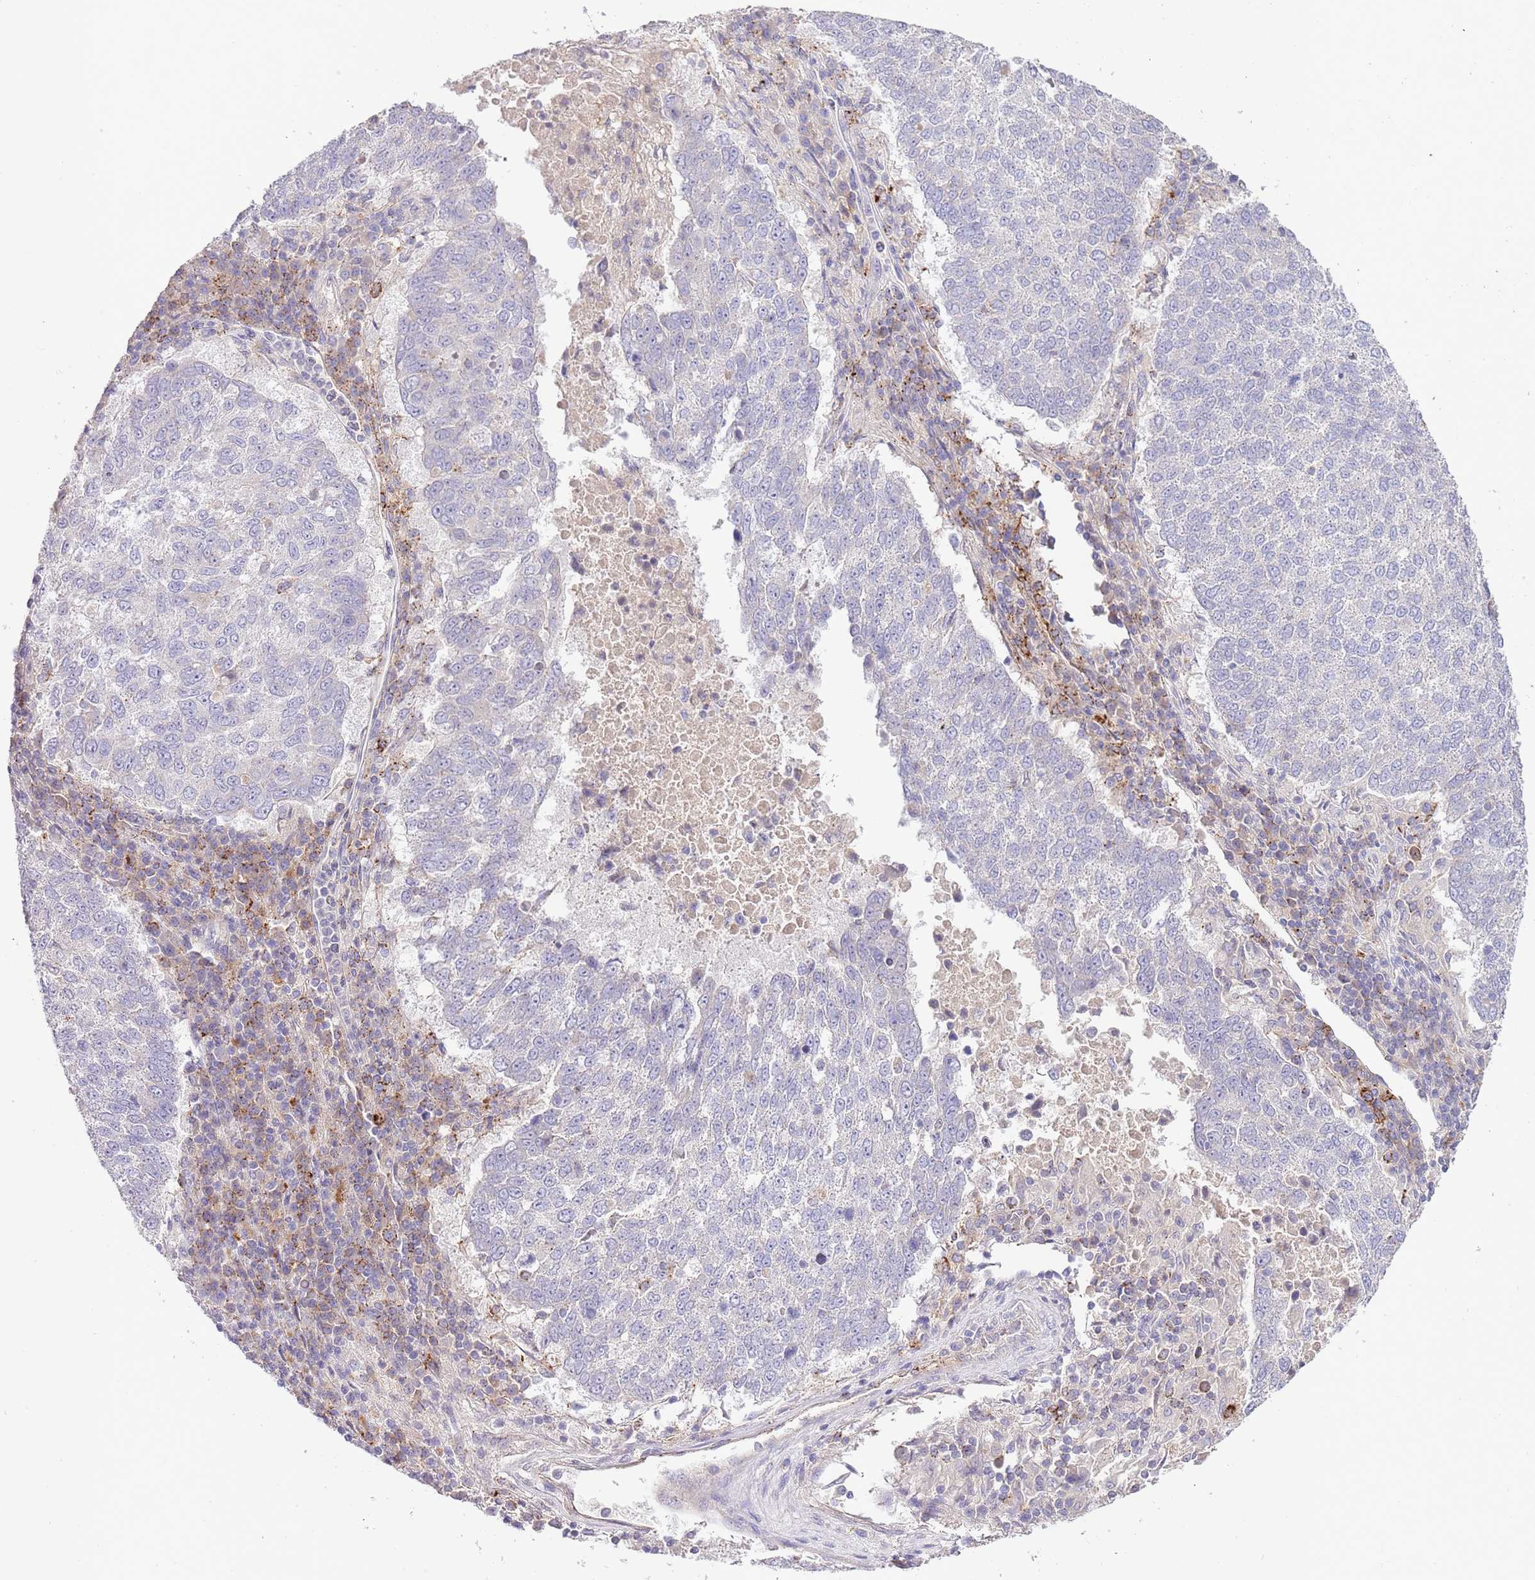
{"staining": {"intensity": "negative", "quantity": "none", "location": "none"}, "tissue": "lung cancer", "cell_type": "Tumor cells", "image_type": "cancer", "snomed": [{"axis": "morphology", "description": "Squamous cell carcinoma, NOS"}, {"axis": "topography", "description": "Lung"}], "caption": "Tumor cells show no significant staining in lung cancer. (DAB (3,3'-diaminobenzidine) immunohistochemistry (IHC), high magnification).", "gene": "ABHD17A", "patient": {"sex": "male", "age": 73}}